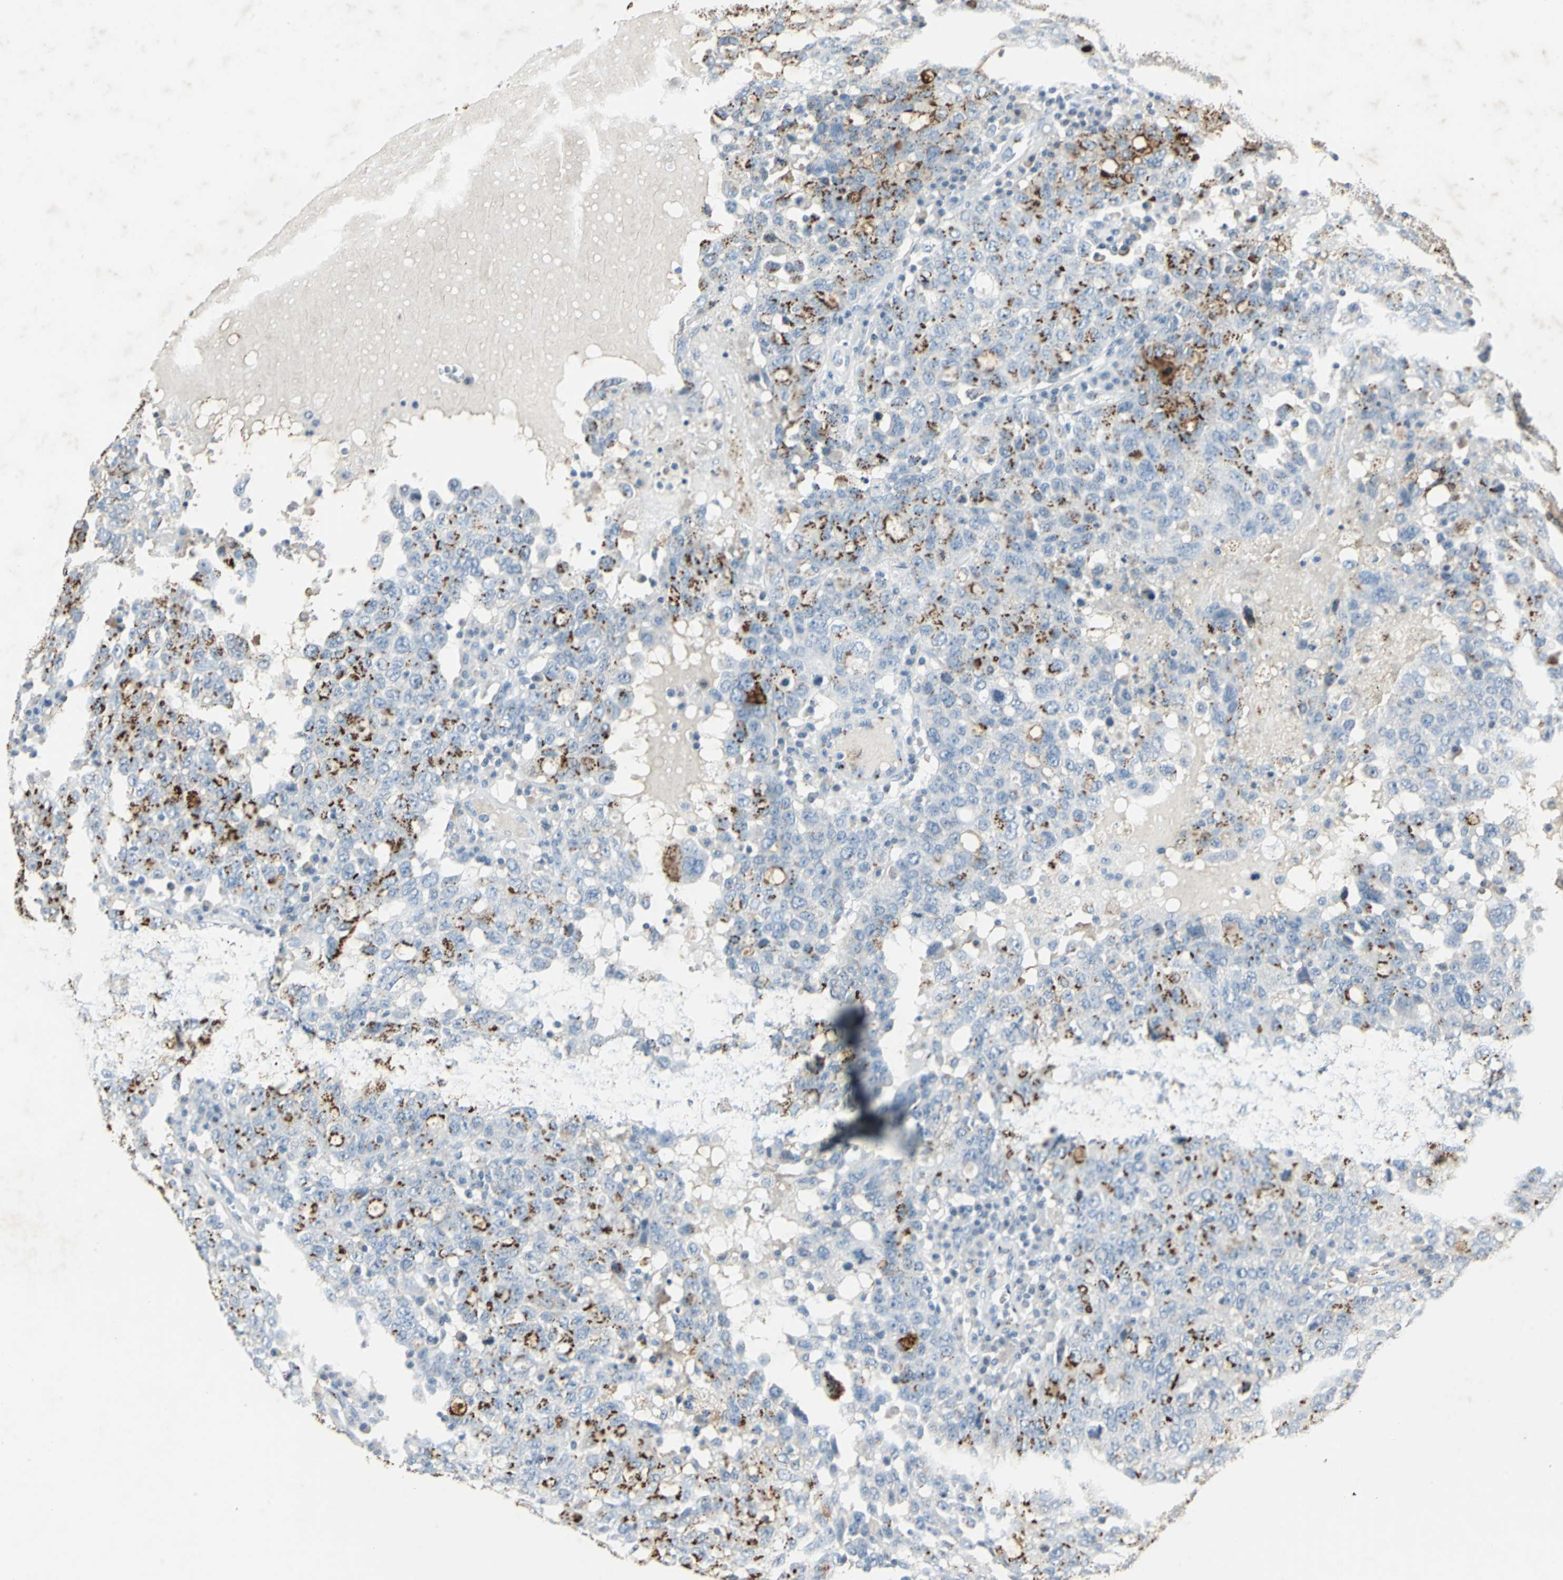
{"staining": {"intensity": "strong", "quantity": "<25%", "location": "cytoplasmic/membranous"}, "tissue": "ovarian cancer", "cell_type": "Tumor cells", "image_type": "cancer", "snomed": [{"axis": "morphology", "description": "Carcinoma, endometroid"}, {"axis": "topography", "description": "Ovary"}], "caption": "Immunohistochemistry (IHC) (DAB (3,3'-diaminobenzidine)) staining of ovarian cancer displays strong cytoplasmic/membranous protein positivity in about <25% of tumor cells.", "gene": "CAMK2B", "patient": {"sex": "female", "age": 62}}